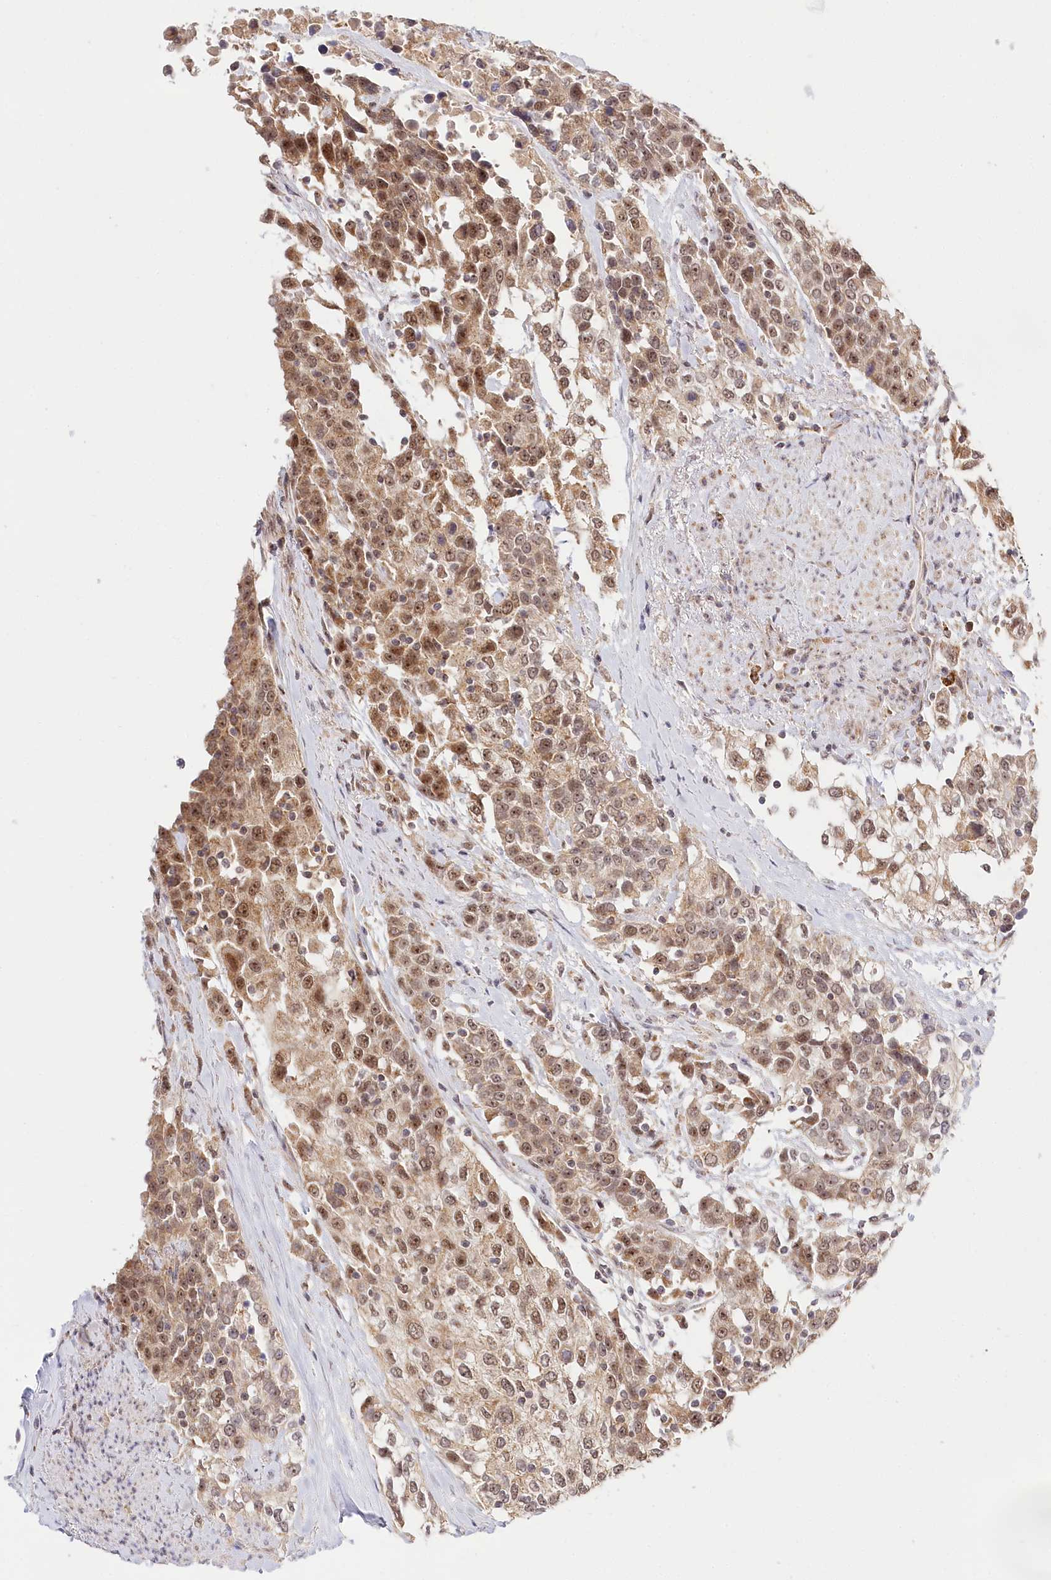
{"staining": {"intensity": "moderate", "quantity": ">75%", "location": "cytoplasmic/membranous,nuclear"}, "tissue": "urothelial cancer", "cell_type": "Tumor cells", "image_type": "cancer", "snomed": [{"axis": "morphology", "description": "Urothelial carcinoma, High grade"}, {"axis": "topography", "description": "Urinary bladder"}], "caption": "Moderate cytoplasmic/membranous and nuclear expression for a protein is present in about >75% of tumor cells of urothelial cancer using IHC.", "gene": "RTN4IP1", "patient": {"sex": "female", "age": 80}}